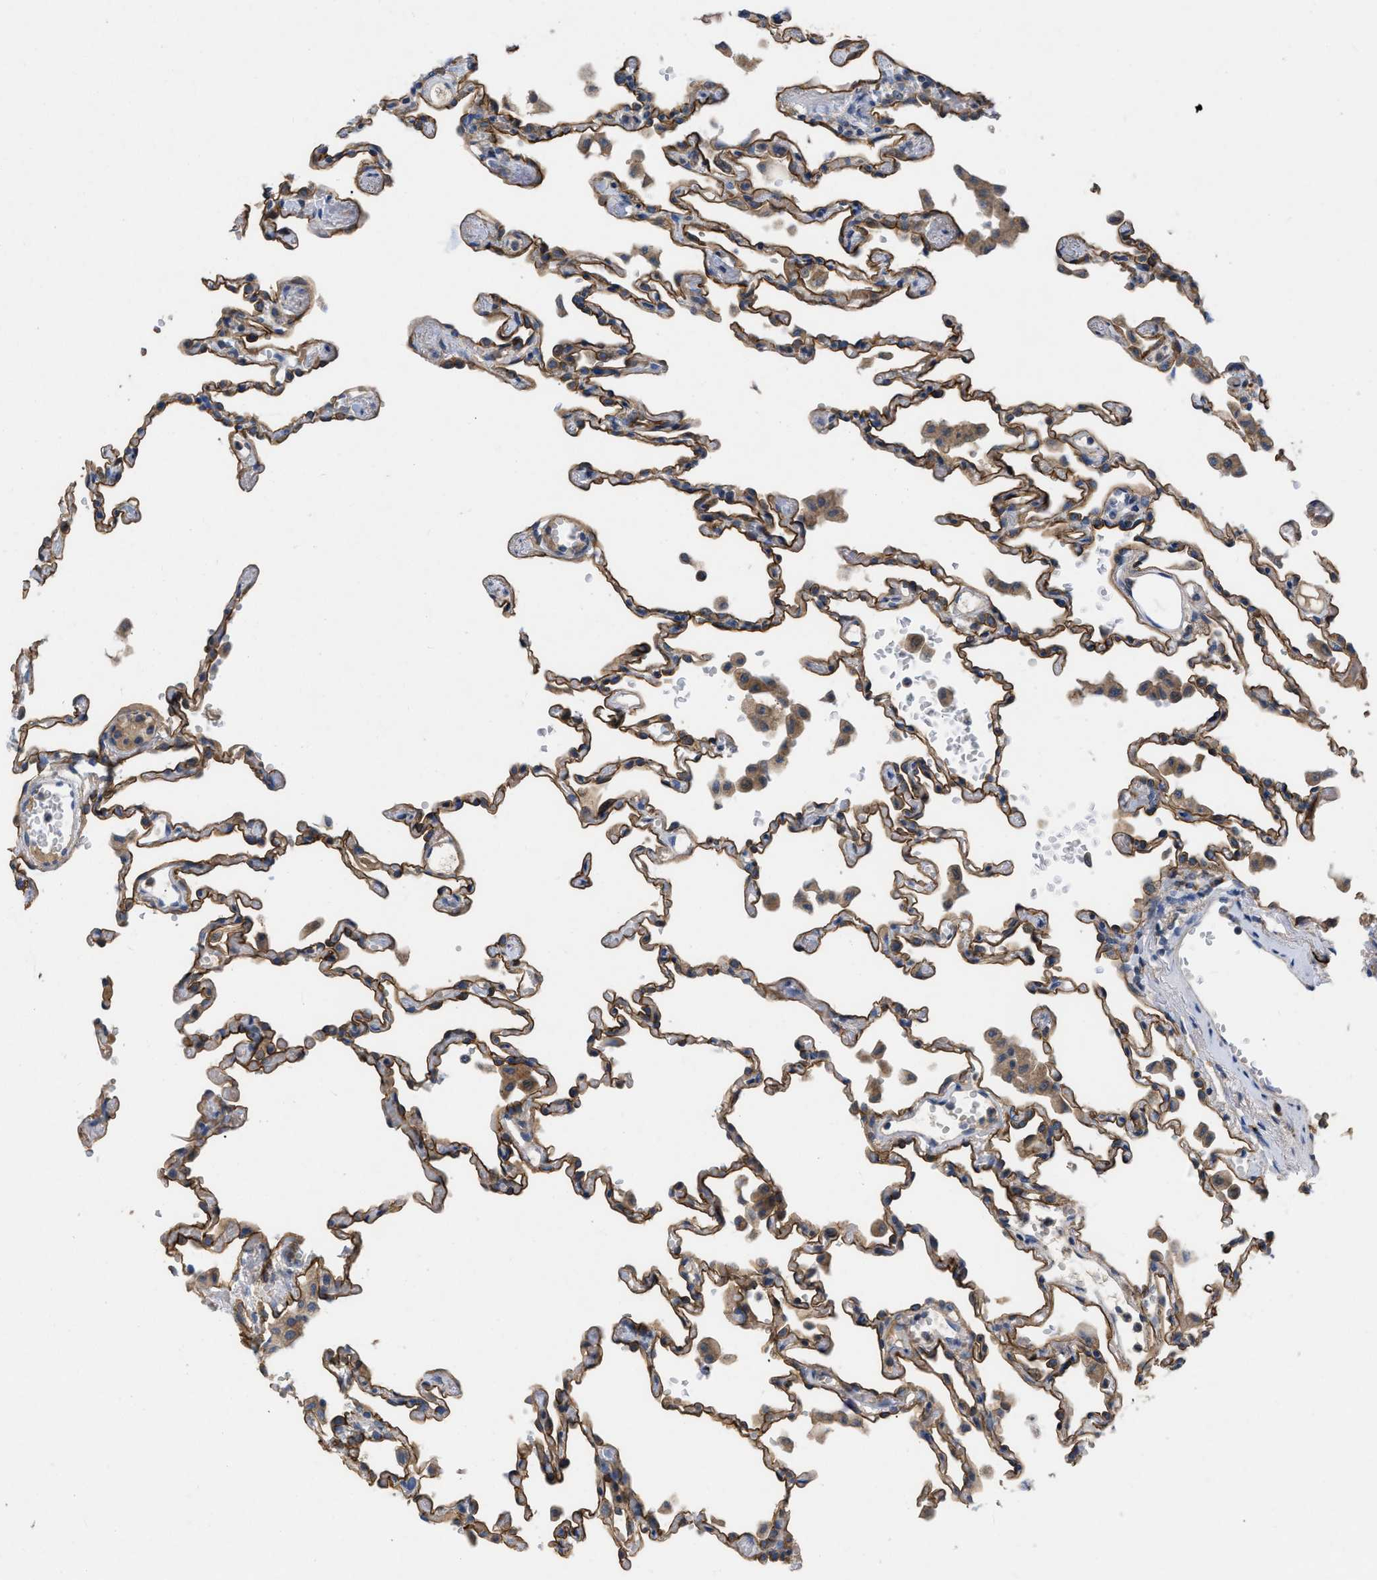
{"staining": {"intensity": "strong", "quantity": ">75%", "location": "cytoplasmic/membranous"}, "tissue": "lung", "cell_type": "Alveolar cells", "image_type": "normal", "snomed": [{"axis": "morphology", "description": "Normal tissue, NOS"}, {"axis": "topography", "description": "Bronchus"}, {"axis": "topography", "description": "Lung"}], "caption": "The photomicrograph shows immunohistochemical staining of benign lung. There is strong cytoplasmic/membranous staining is seen in approximately >75% of alveolar cells. (IHC, brightfield microscopy, high magnification).", "gene": "TMEM131", "patient": {"sex": "female", "age": 49}}